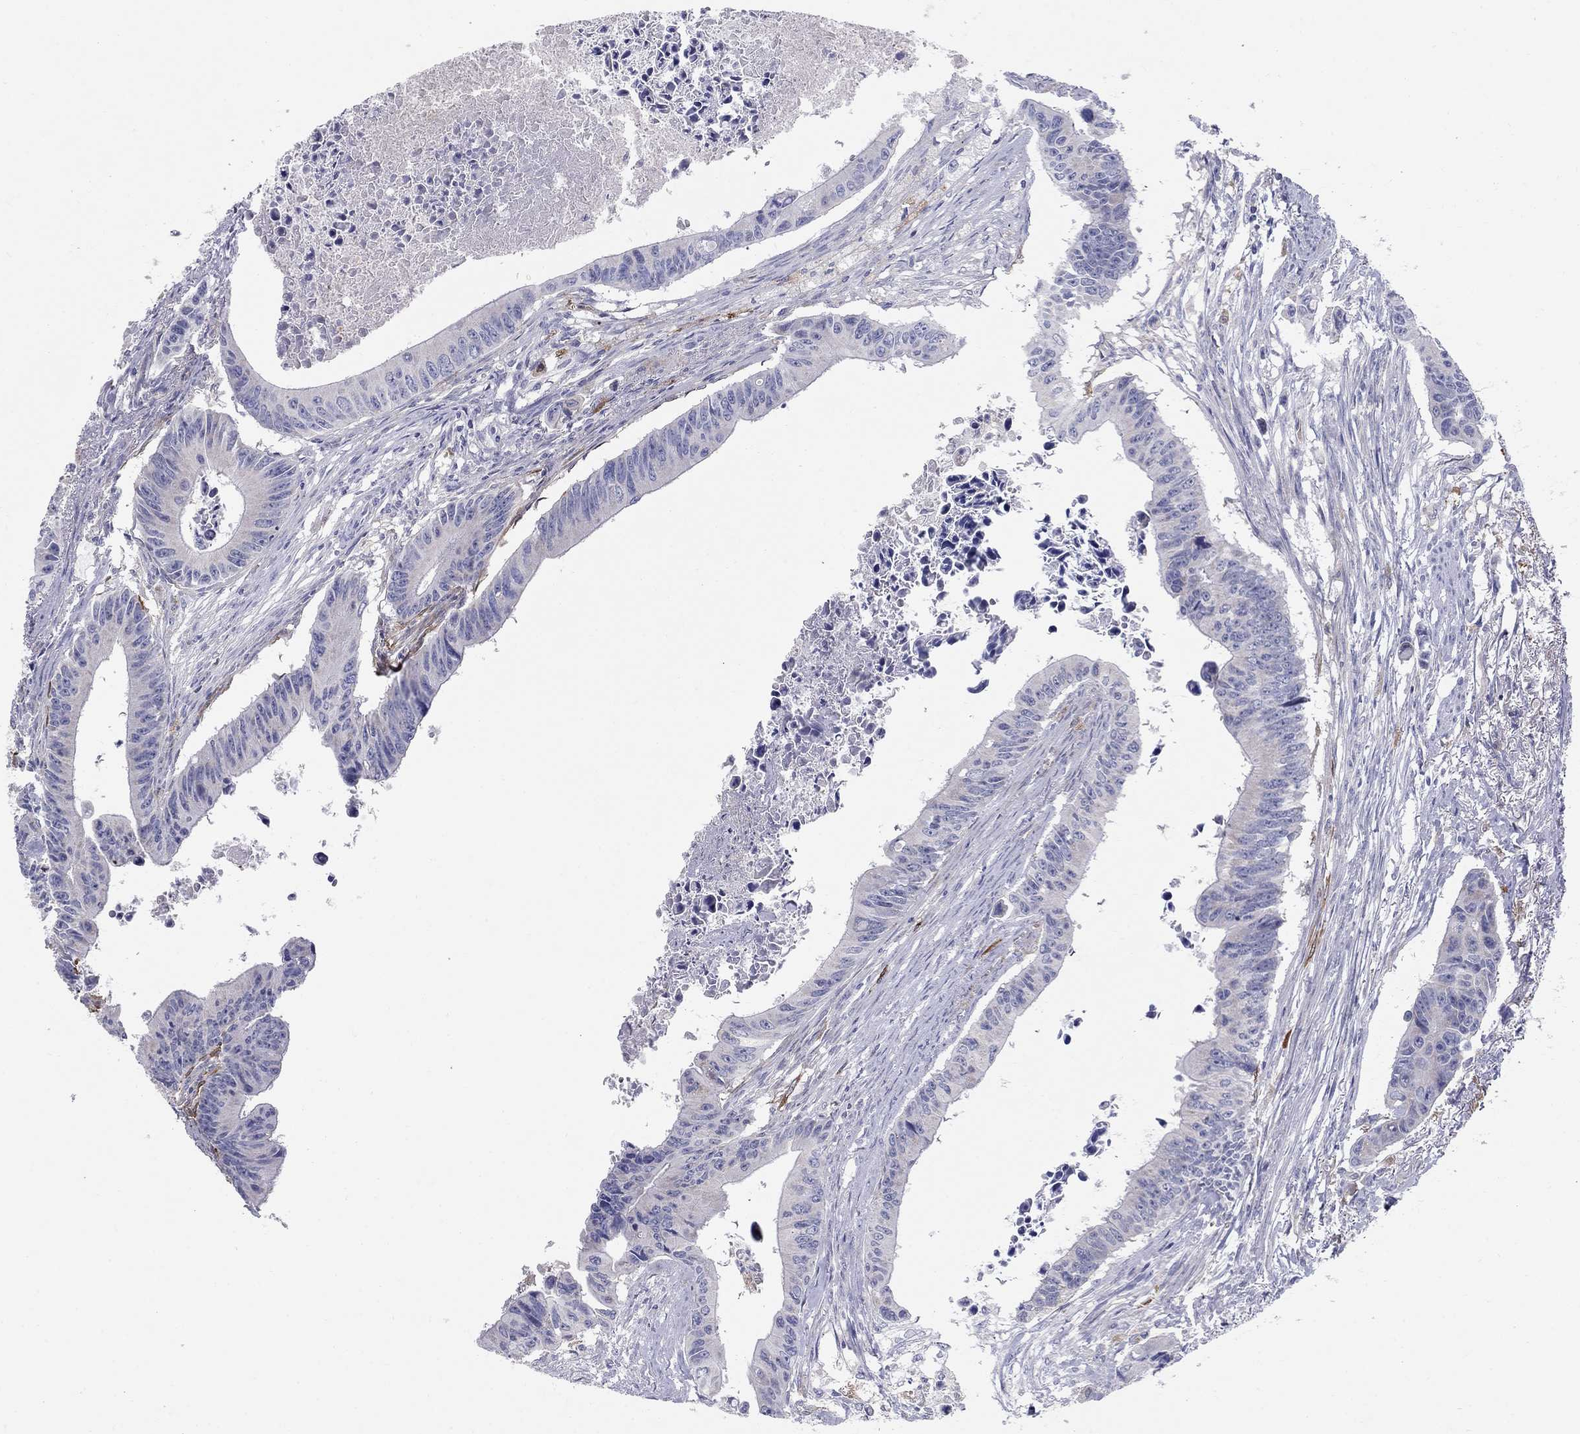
{"staining": {"intensity": "negative", "quantity": "none", "location": "none"}, "tissue": "colorectal cancer", "cell_type": "Tumor cells", "image_type": "cancer", "snomed": [{"axis": "morphology", "description": "Adenocarcinoma, NOS"}, {"axis": "topography", "description": "Colon"}], "caption": "DAB (3,3'-diaminobenzidine) immunohistochemical staining of colorectal cancer (adenocarcinoma) shows no significant staining in tumor cells. (Brightfield microscopy of DAB (3,3'-diaminobenzidine) immunohistochemistry at high magnification).", "gene": "EMP2", "patient": {"sex": "female", "age": 87}}